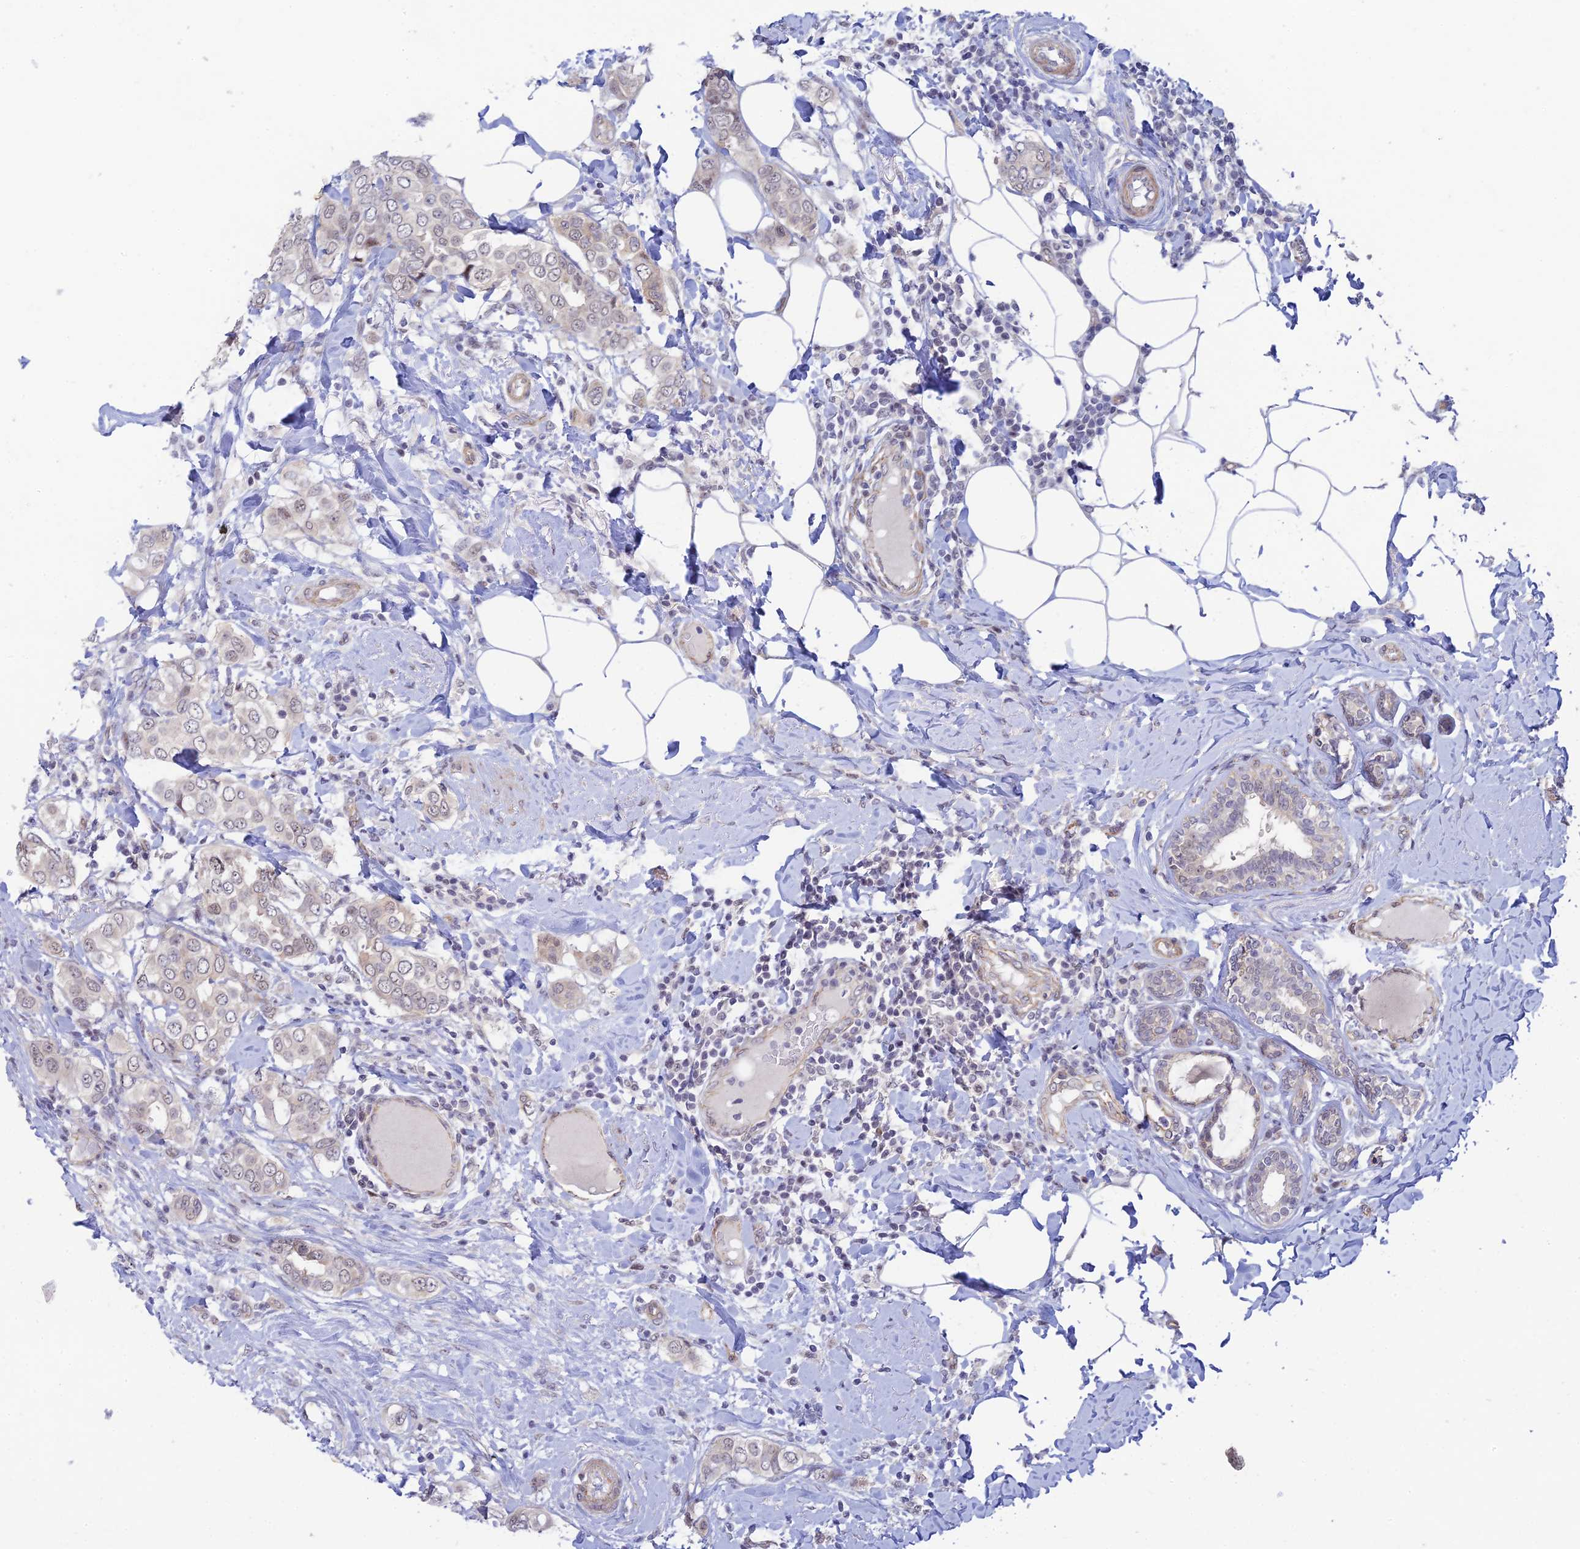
{"staining": {"intensity": "weak", "quantity": "25%-75%", "location": "nuclear"}, "tissue": "breast cancer", "cell_type": "Tumor cells", "image_type": "cancer", "snomed": [{"axis": "morphology", "description": "Lobular carcinoma"}, {"axis": "topography", "description": "Breast"}], "caption": "High-magnification brightfield microscopy of lobular carcinoma (breast) stained with DAB (brown) and counterstained with hematoxylin (blue). tumor cells exhibit weak nuclear expression is appreciated in approximately25%-75% of cells.", "gene": "CFAP92", "patient": {"sex": "female", "age": 51}}